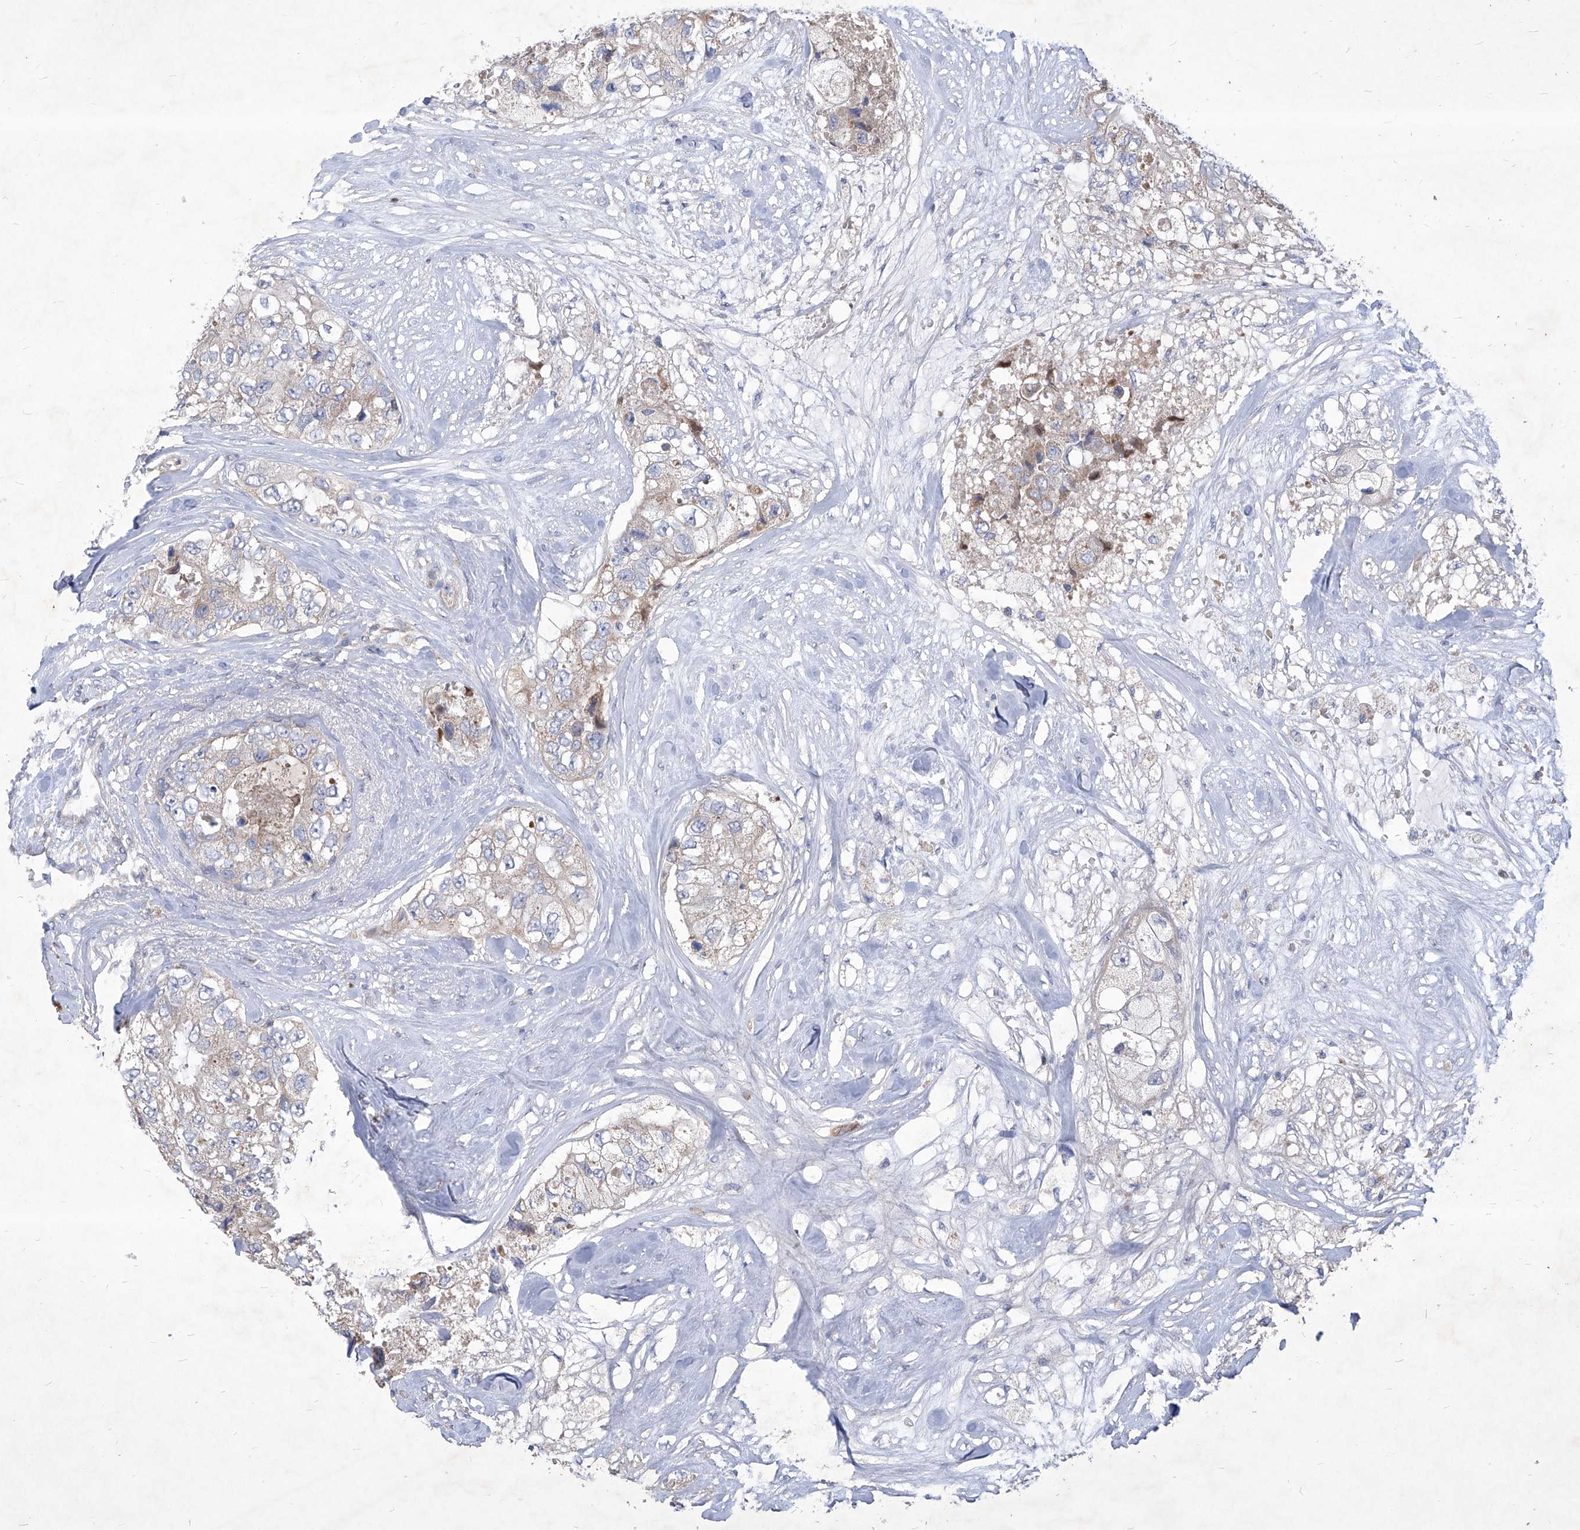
{"staining": {"intensity": "negative", "quantity": "none", "location": "none"}, "tissue": "breast cancer", "cell_type": "Tumor cells", "image_type": "cancer", "snomed": [{"axis": "morphology", "description": "Duct carcinoma"}, {"axis": "topography", "description": "Breast"}], "caption": "The image reveals no significant expression in tumor cells of breast cancer (infiltrating ductal carcinoma). The staining was performed using DAB (3,3'-diaminobenzidine) to visualize the protein expression in brown, while the nuclei were stained in blue with hematoxylin (Magnification: 20x).", "gene": "COQ3", "patient": {"sex": "female", "age": 62}}